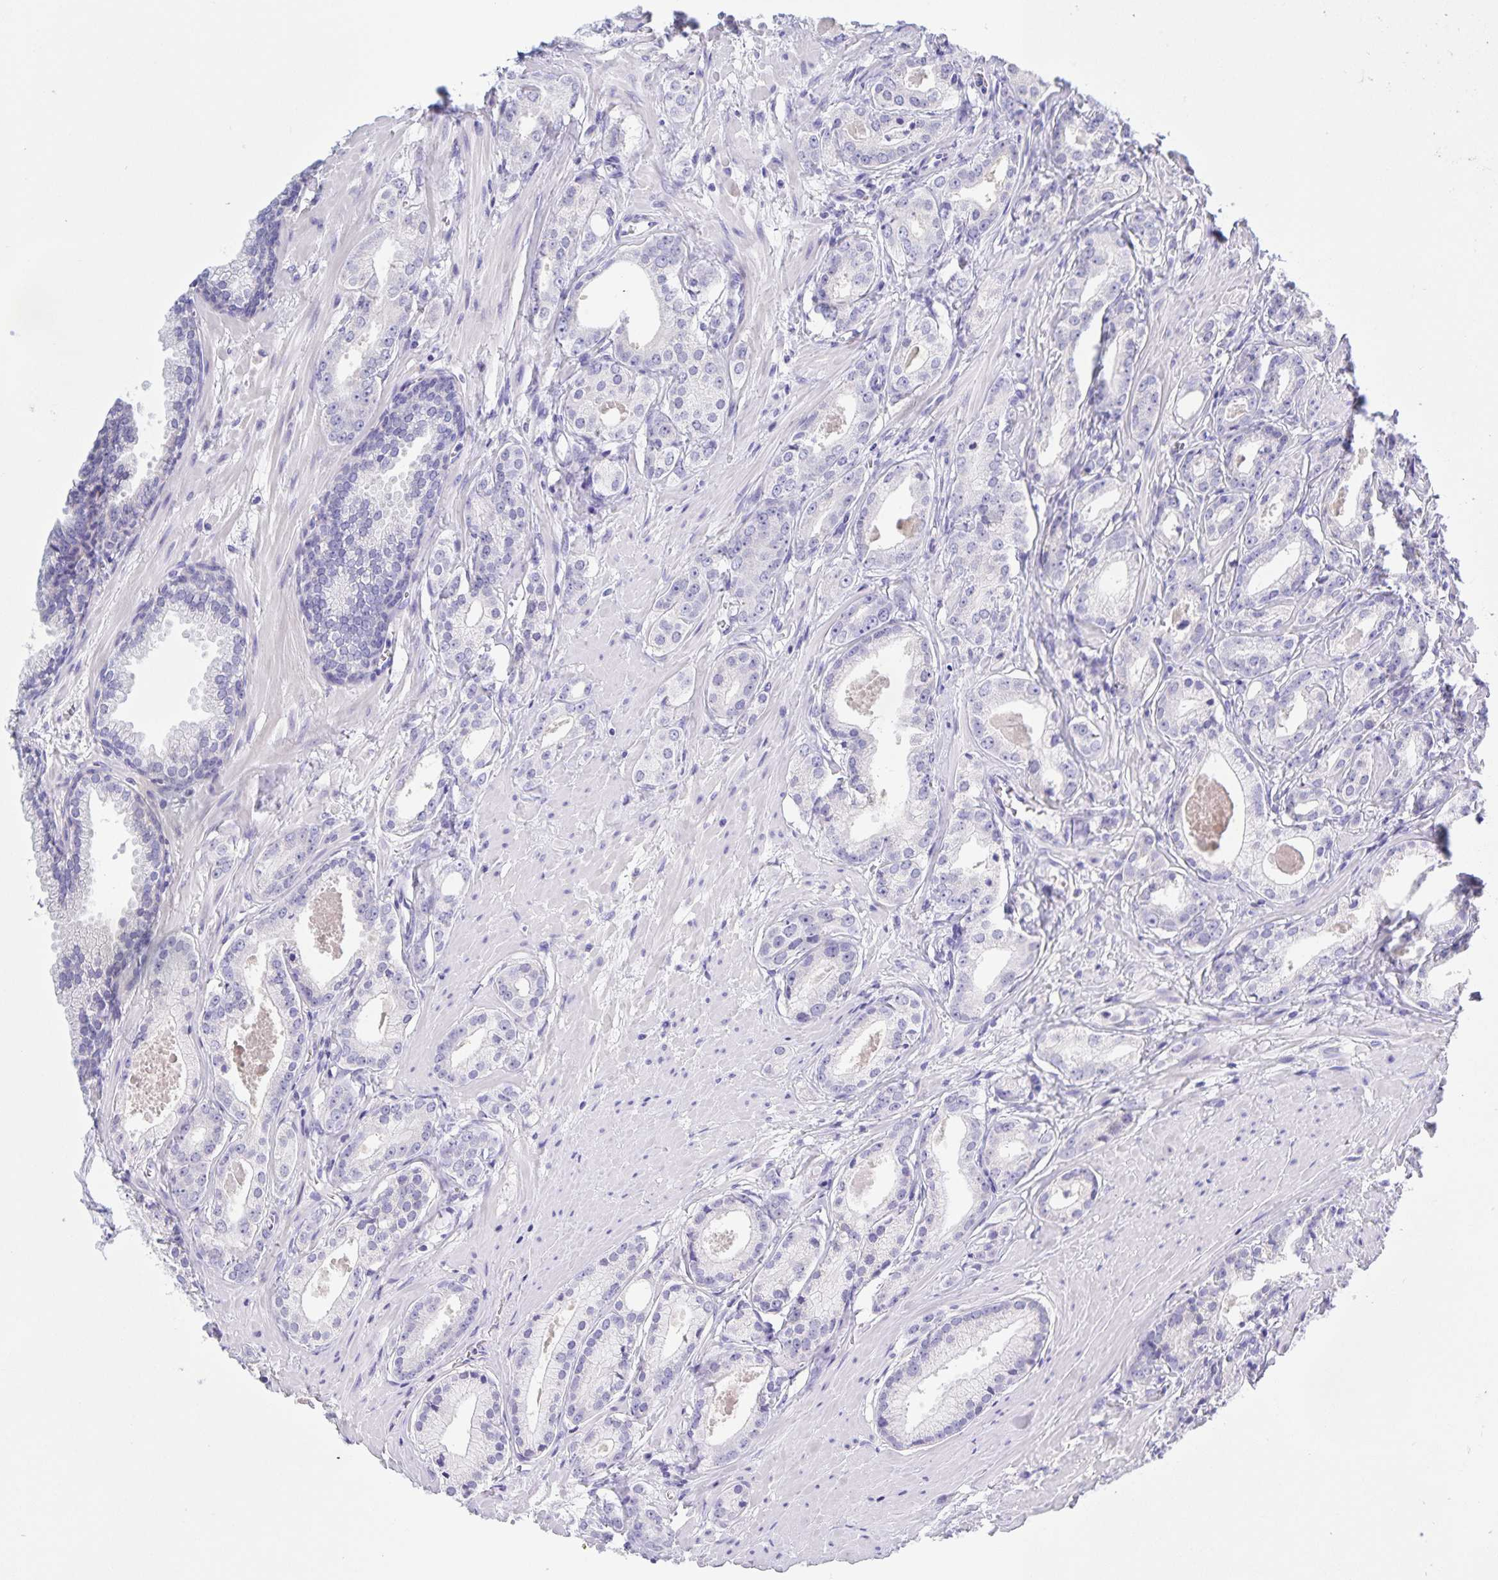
{"staining": {"intensity": "negative", "quantity": "none", "location": "none"}, "tissue": "prostate cancer", "cell_type": "Tumor cells", "image_type": "cancer", "snomed": [{"axis": "morphology", "description": "Adenocarcinoma, NOS"}, {"axis": "morphology", "description": "Adenocarcinoma, Low grade"}, {"axis": "topography", "description": "Prostate"}], "caption": "Tumor cells are negative for brown protein staining in prostate cancer.", "gene": "CATSPER4", "patient": {"sex": "male", "age": 64}}